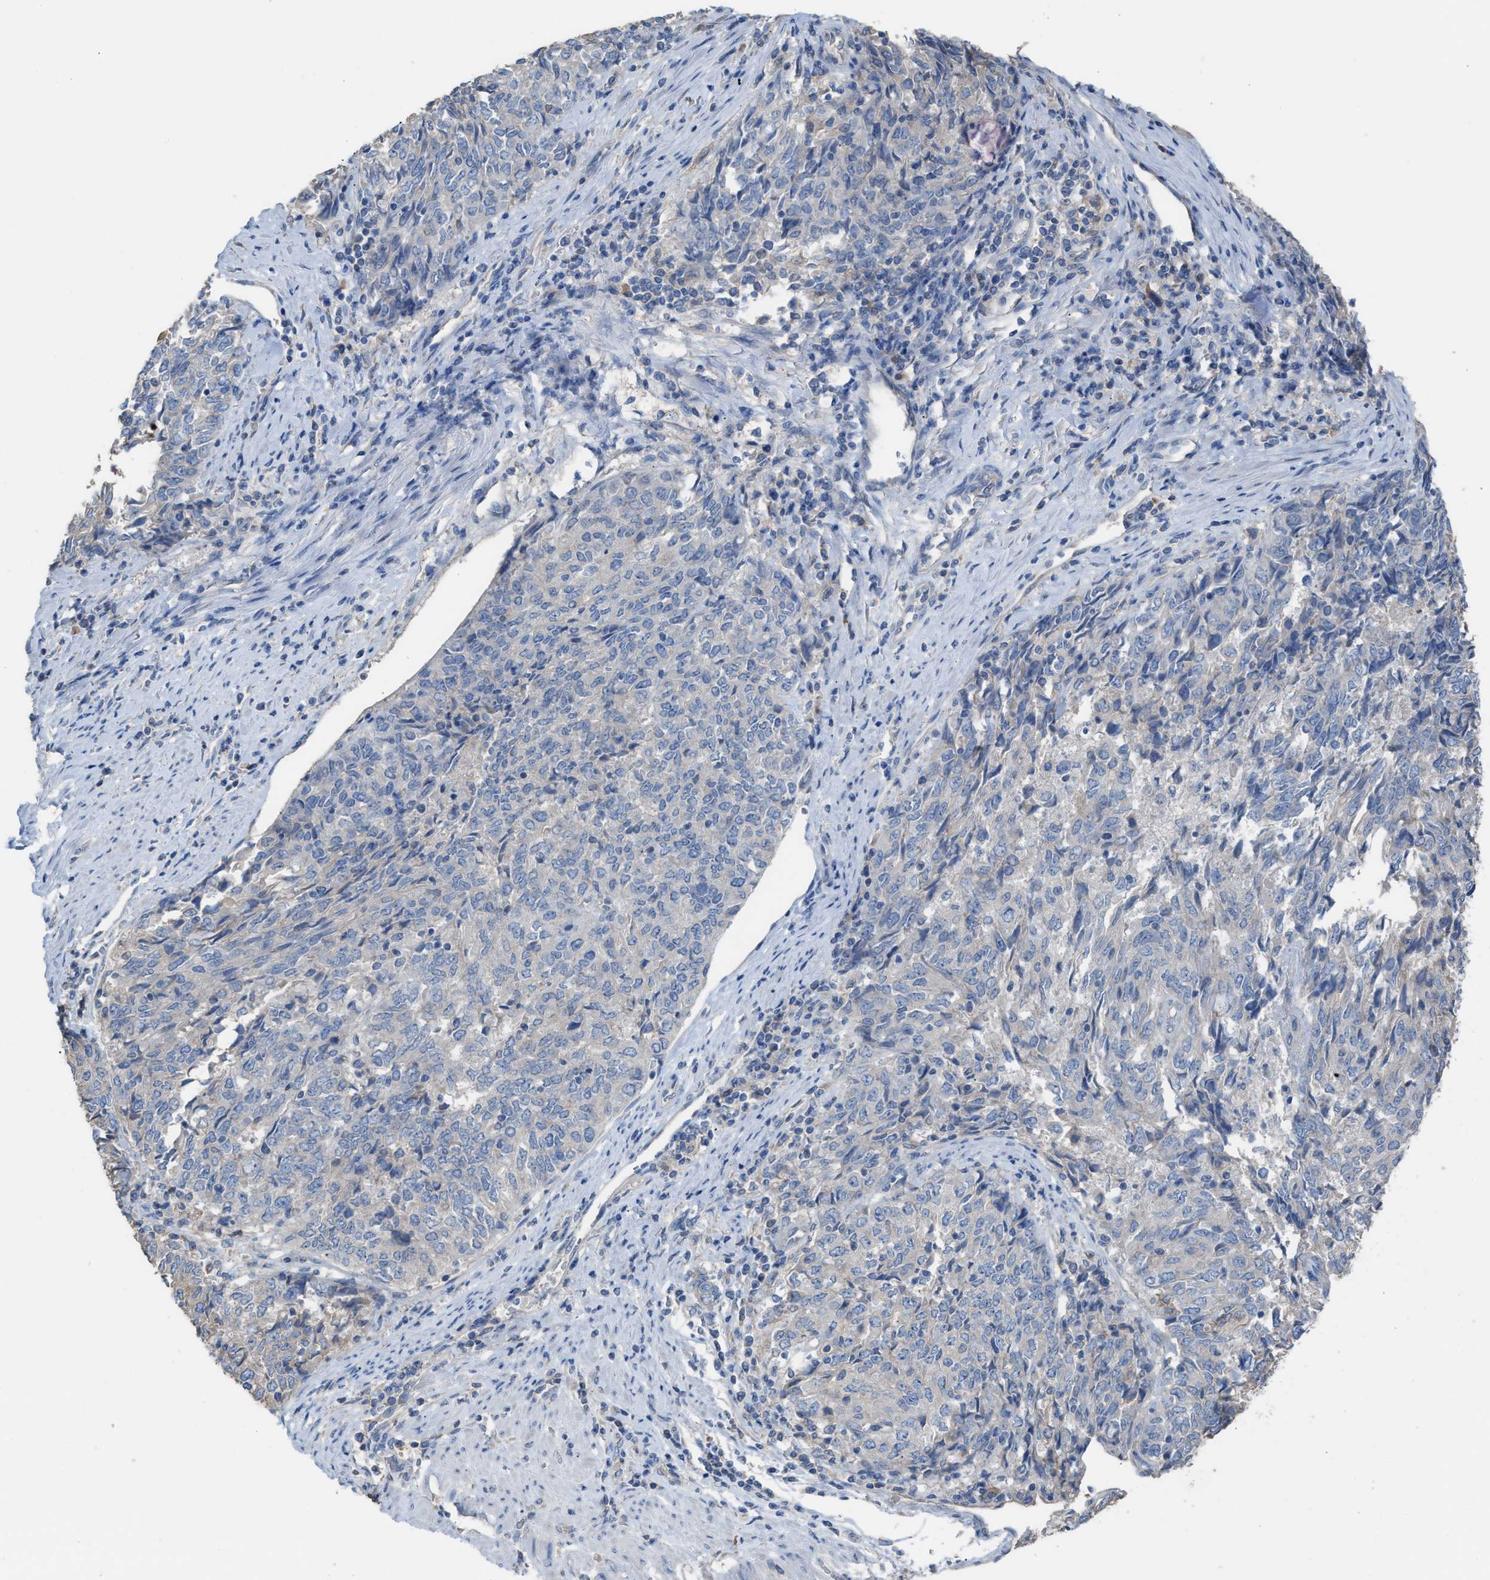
{"staining": {"intensity": "negative", "quantity": "none", "location": "none"}, "tissue": "endometrial cancer", "cell_type": "Tumor cells", "image_type": "cancer", "snomed": [{"axis": "morphology", "description": "Adenocarcinoma, NOS"}, {"axis": "topography", "description": "Endometrium"}], "caption": "Immunohistochemistry (IHC) micrograph of endometrial cancer stained for a protein (brown), which demonstrates no staining in tumor cells.", "gene": "NQO2", "patient": {"sex": "female", "age": 80}}